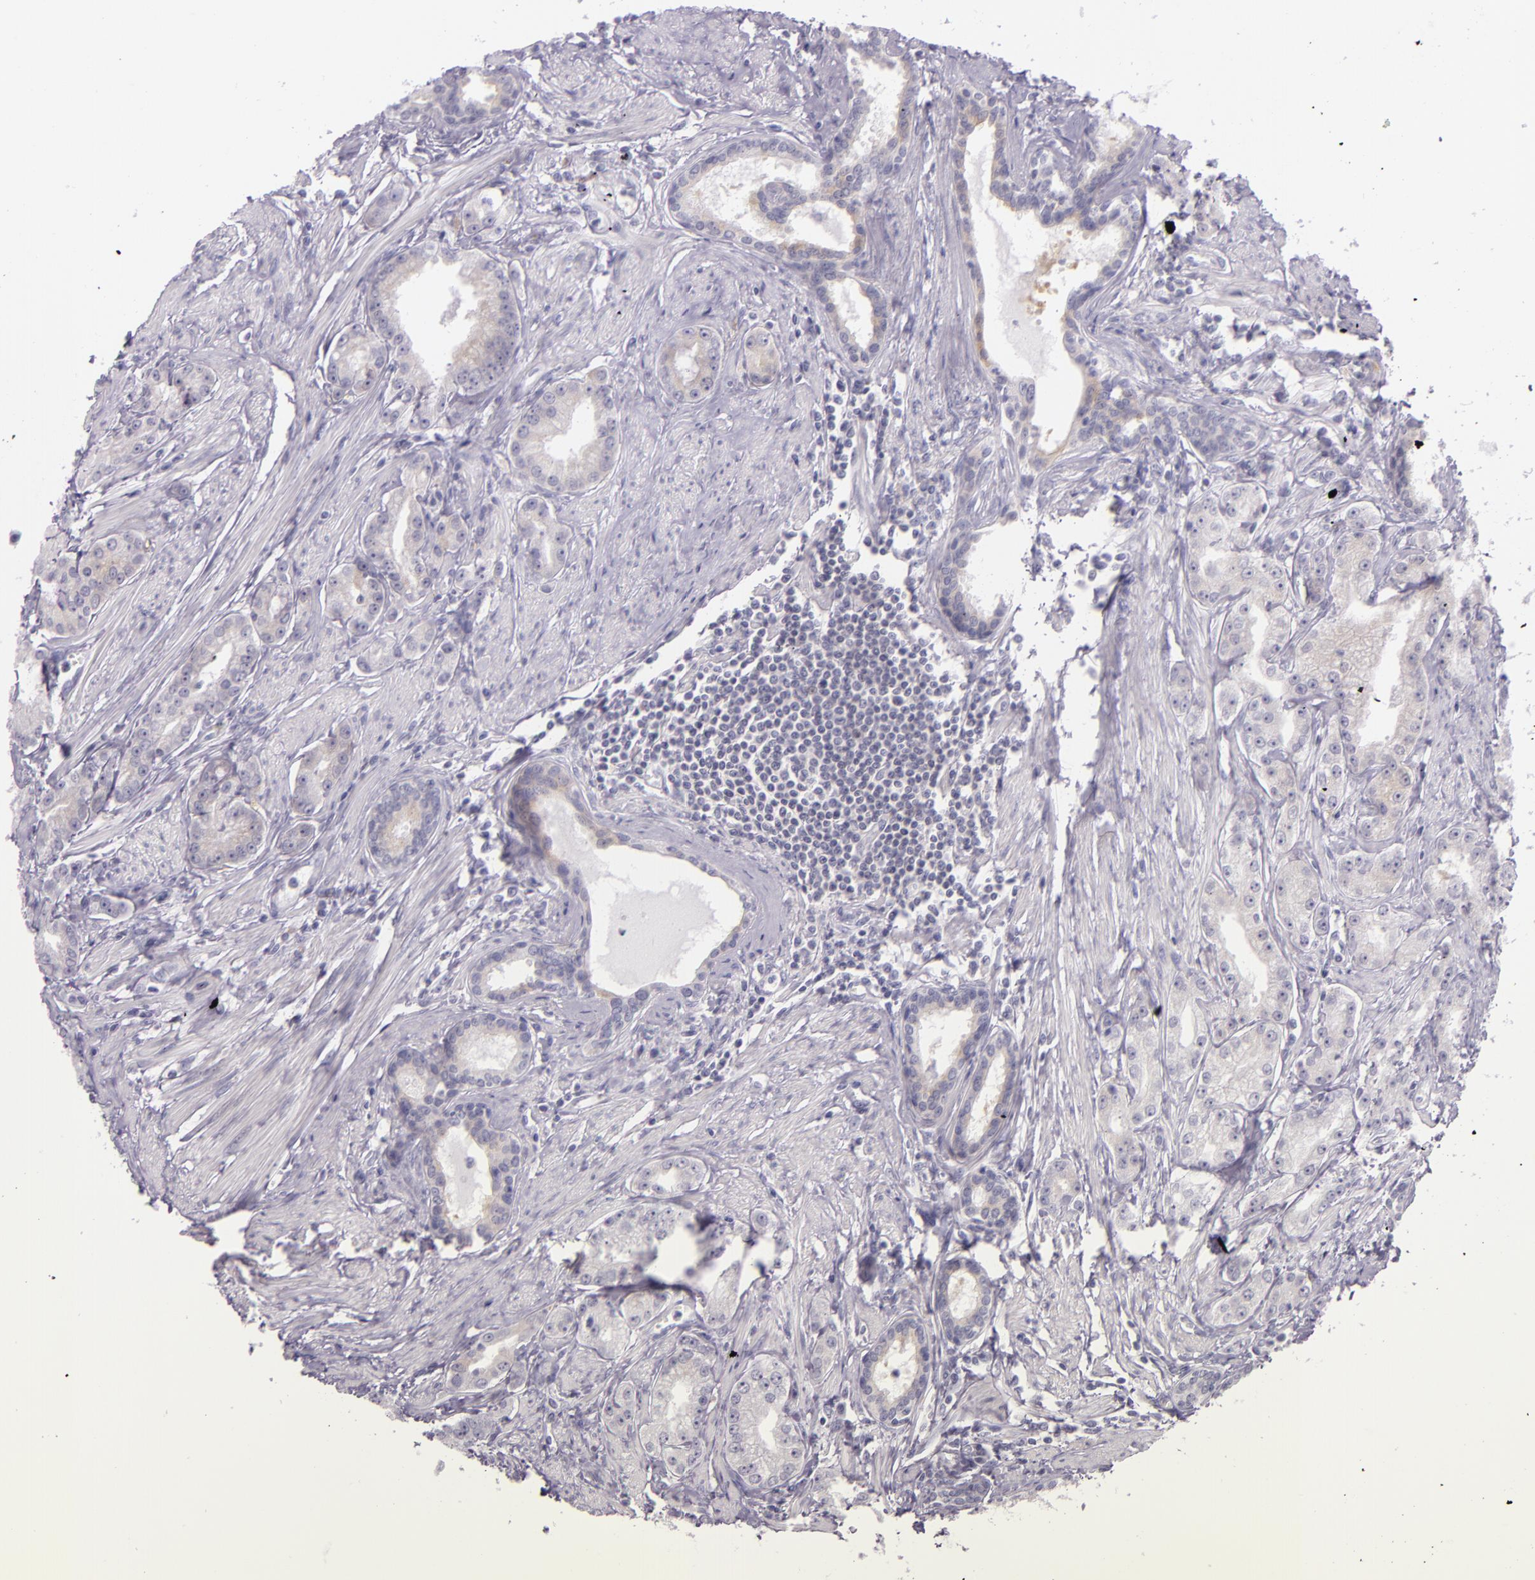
{"staining": {"intensity": "weak", "quantity": "<25%", "location": "cytoplasmic/membranous"}, "tissue": "prostate cancer", "cell_type": "Tumor cells", "image_type": "cancer", "snomed": [{"axis": "morphology", "description": "Adenocarcinoma, Medium grade"}, {"axis": "topography", "description": "Prostate"}], "caption": "This is an immunohistochemistry (IHC) photomicrograph of human prostate medium-grade adenocarcinoma. There is no staining in tumor cells.", "gene": "HSP90AA1", "patient": {"sex": "male", "age": 72}}